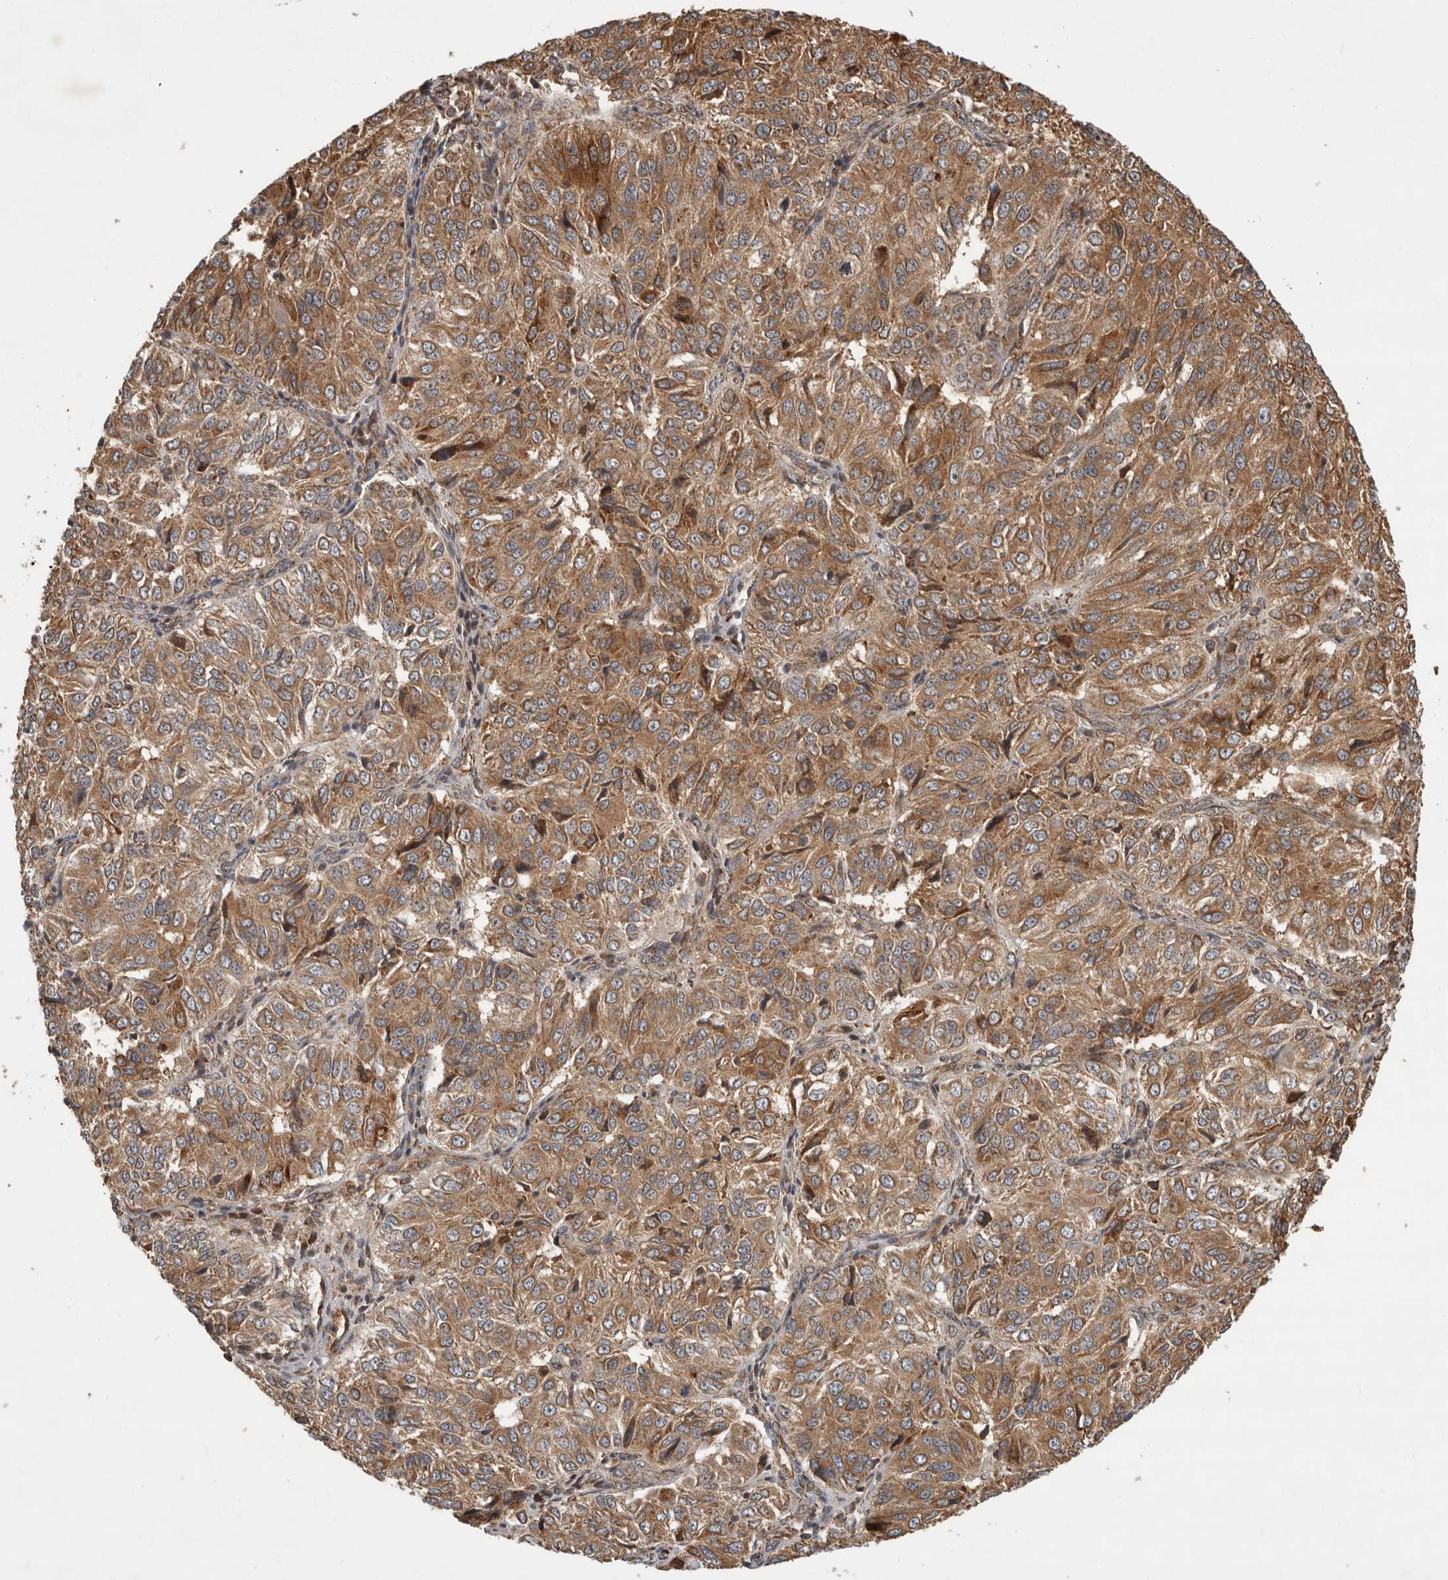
{"staining": {"intensity": "moderate", "quantity": ">75%", "location": "cytoplasmic/membranous"}, "tissue": "ovarian cancer", "cell_type": "Tumor cells", "image_type": "cancer", "snomed": [{"axis": "morphology", "description": "Carcinoma, endometroid"}, {"axis": "topography", "description": "Ovary"}], "caption": "Ovarian cancer (endometroid carcinoma) stained with a protein marker displays moderate staining in tumor cells.", "gene": "TUBD1", "patient": {"sex": "female", "age": 51}}